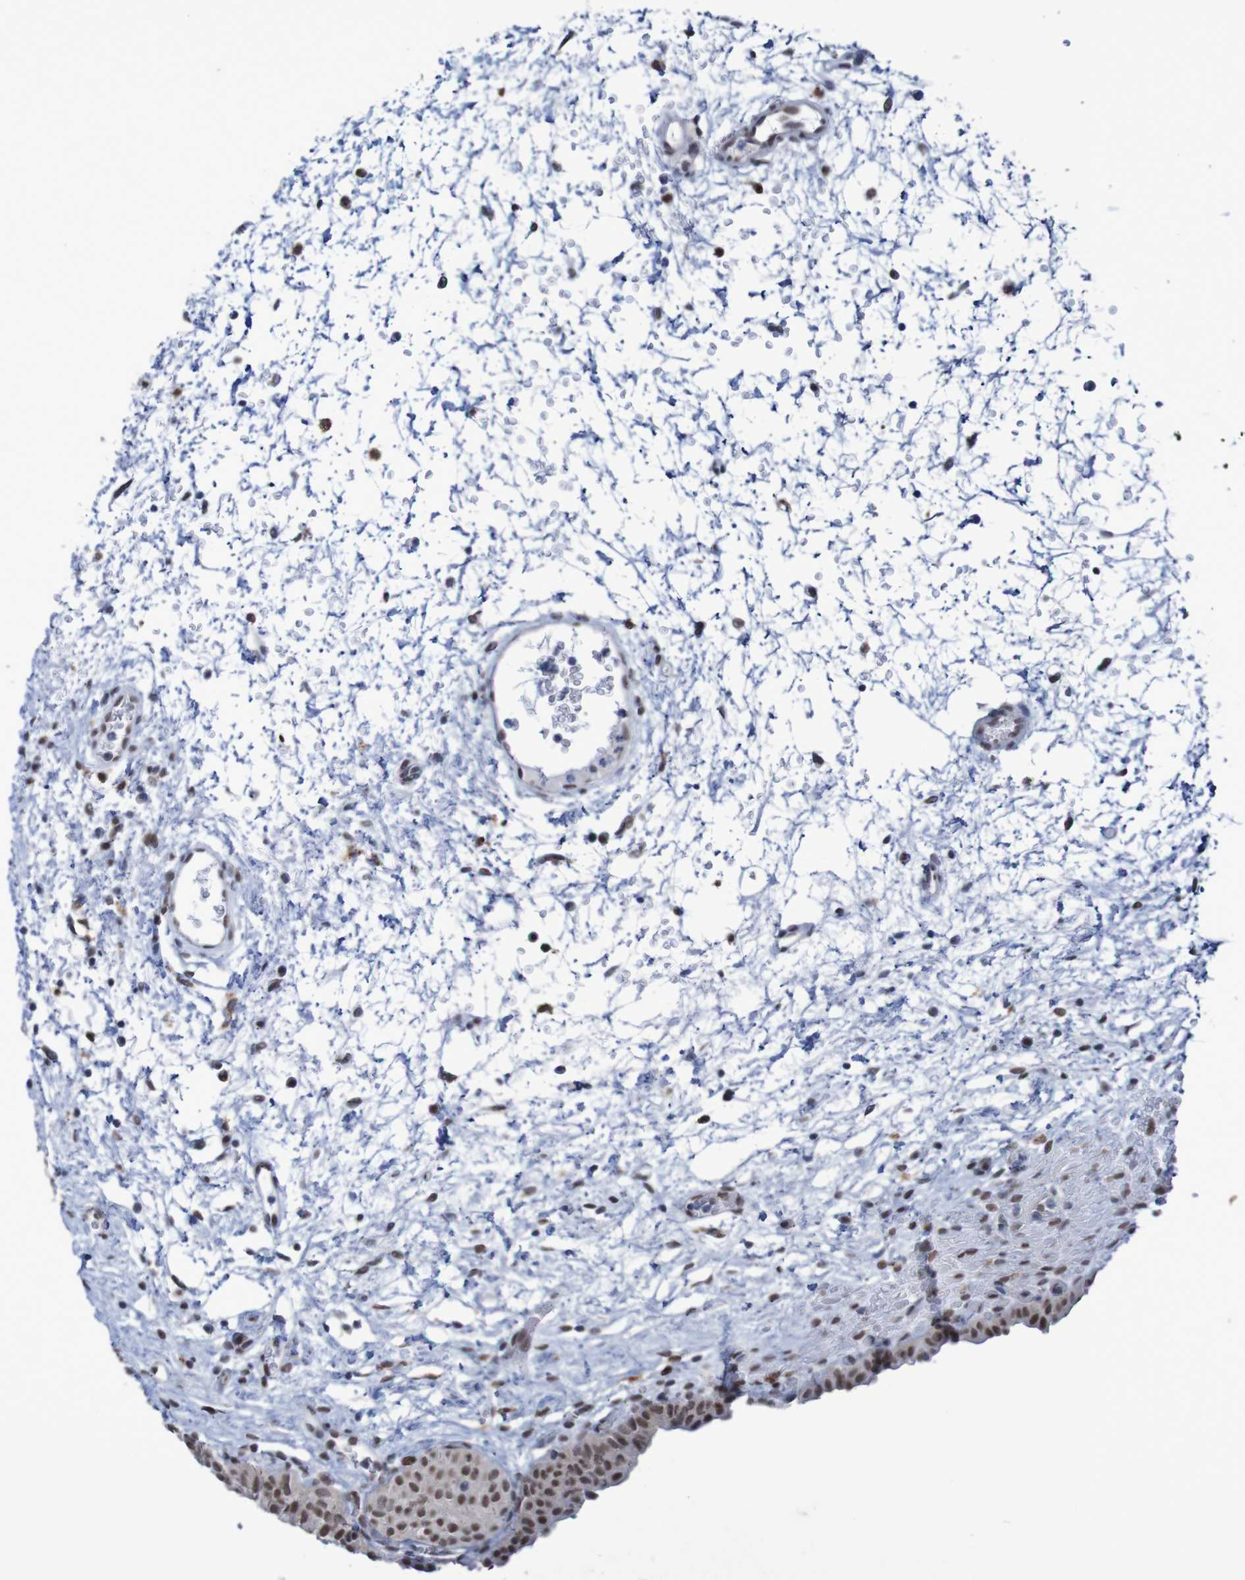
{"staining": {"intensity": "strong", "quantity": ">75%", "location": "cytoplasmic/membranous,nuclear"}, "tissue": "urinary bladder", "cell_type": "Urothelial cells", "image_type": "normal", "snomed": [{"axis": "morphology", "description": "Normal tissue, NOS"}, {"axis": "topography", "description": "Urinary bladder"}], "caption": "High-magnification brightfield microscopy of normal urinary bladder stained with DAB (3,3'-diaminobenzidine) (brown) and counterstained with hematoxylin (blue). urothelial cells exhibit strong cytoplasmic/membranous,nuclear staining is seen in approximately>75% of cells. The staining was performed using DAB (3,3'-diaminobenzidine), with brown indicating positive protein expression. Nuclei are stained blue with hematoxylin.", "gene": "MRTFB", "patient": {"sex": "male", "age": 46}}